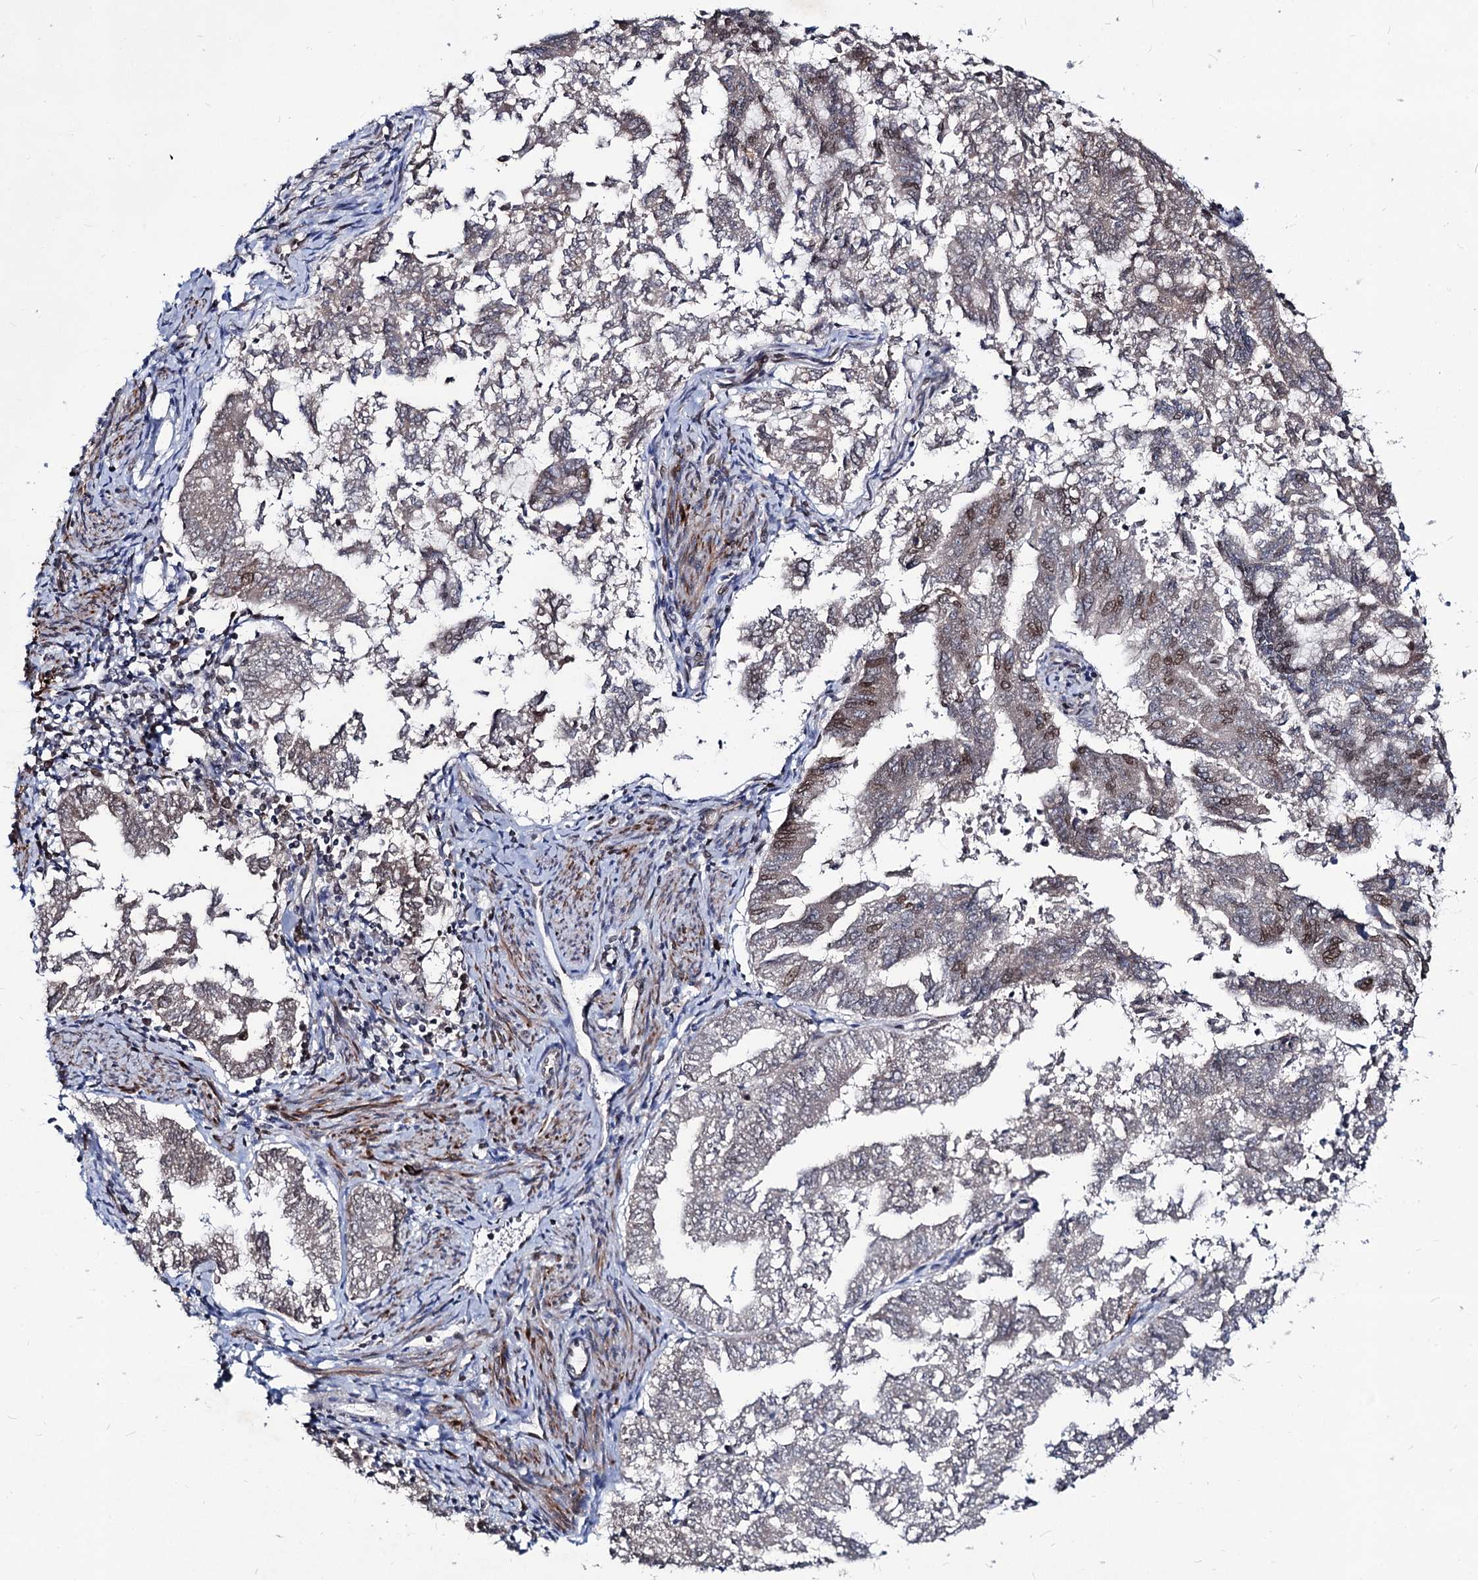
{"staining": {"intensity": "moderate", "quantity": "<25%", "location": "cytoplasmic/membranous,nuclear"}, "tissue": "endometrial cancer", "cell_type": "Tumor cells", "image_type": "cancer", "snomed": [{"axis": "morphology", "description": "Adenocarcinoma, NOS"}, {"axis": "topography", "description": "Endometrium"}], "caption": "A photomicrograph of endometrial adenocarcinoma stained for a protein exhibits moderate cytoplasmic/membranous and nuclear brown staining in tumor cells.", "gene": "RNF6", "patient": {"sex": "female", "age": 79}}